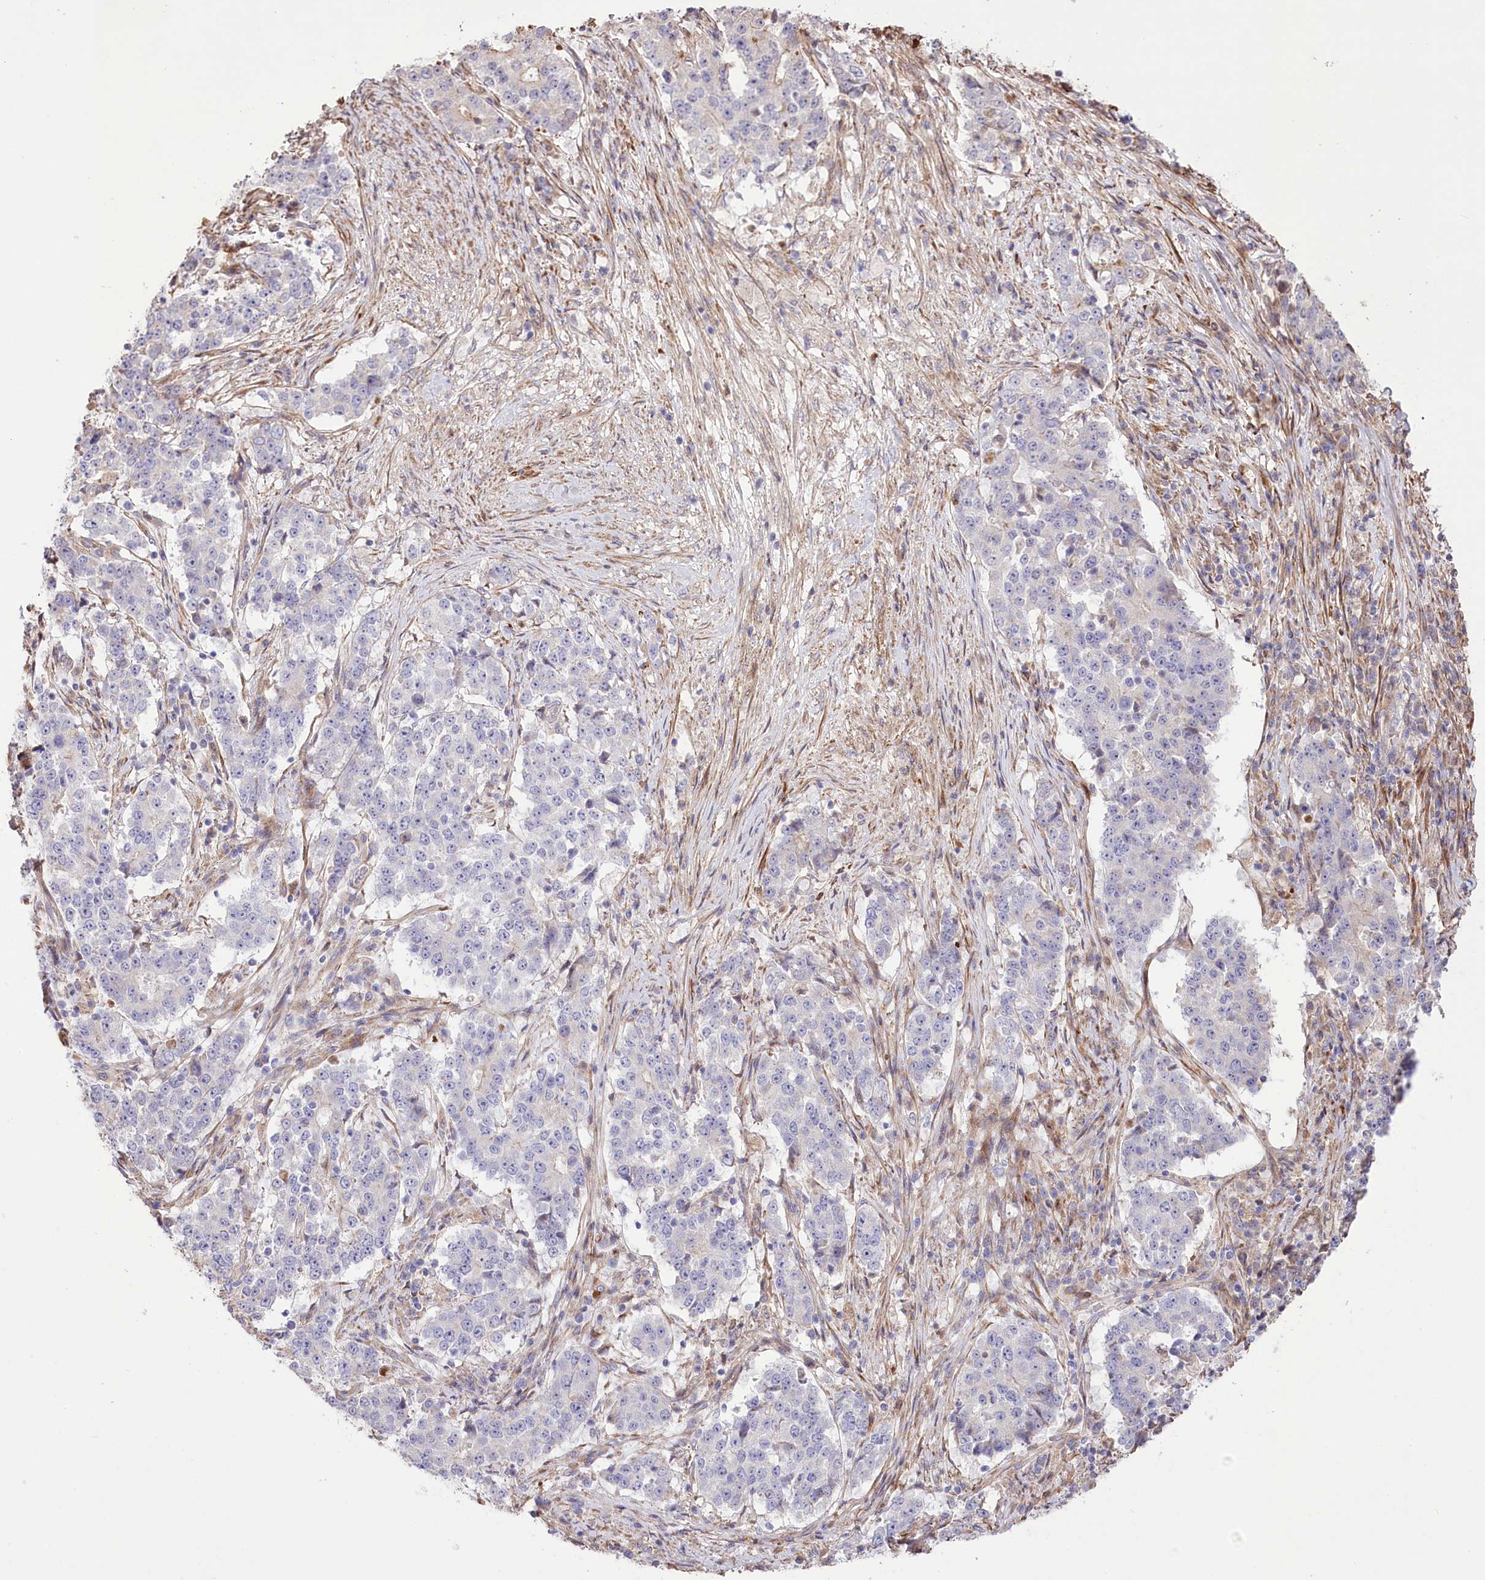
{"staining": {"intensity": "negative", "quantity": "none", "location": "none"}, "tissue": "stomach cancer", "cell_type": "Tumor cells", "image_type": "cancer", "snomed": [{"axis": "morphology", "description": "Adenocarcinoma, NOS"}, {"axis": "topography", "description": "Stomach"}], "caption": "This photomicrograph is of adenocarcinoma (stomach) stained with IHC to label a protein in brown with the nuclei are counter-stained blue. There is no positivity in tumor cells.", "gene": "RNF24", "patient": {"sex": "male", "age": 59}}